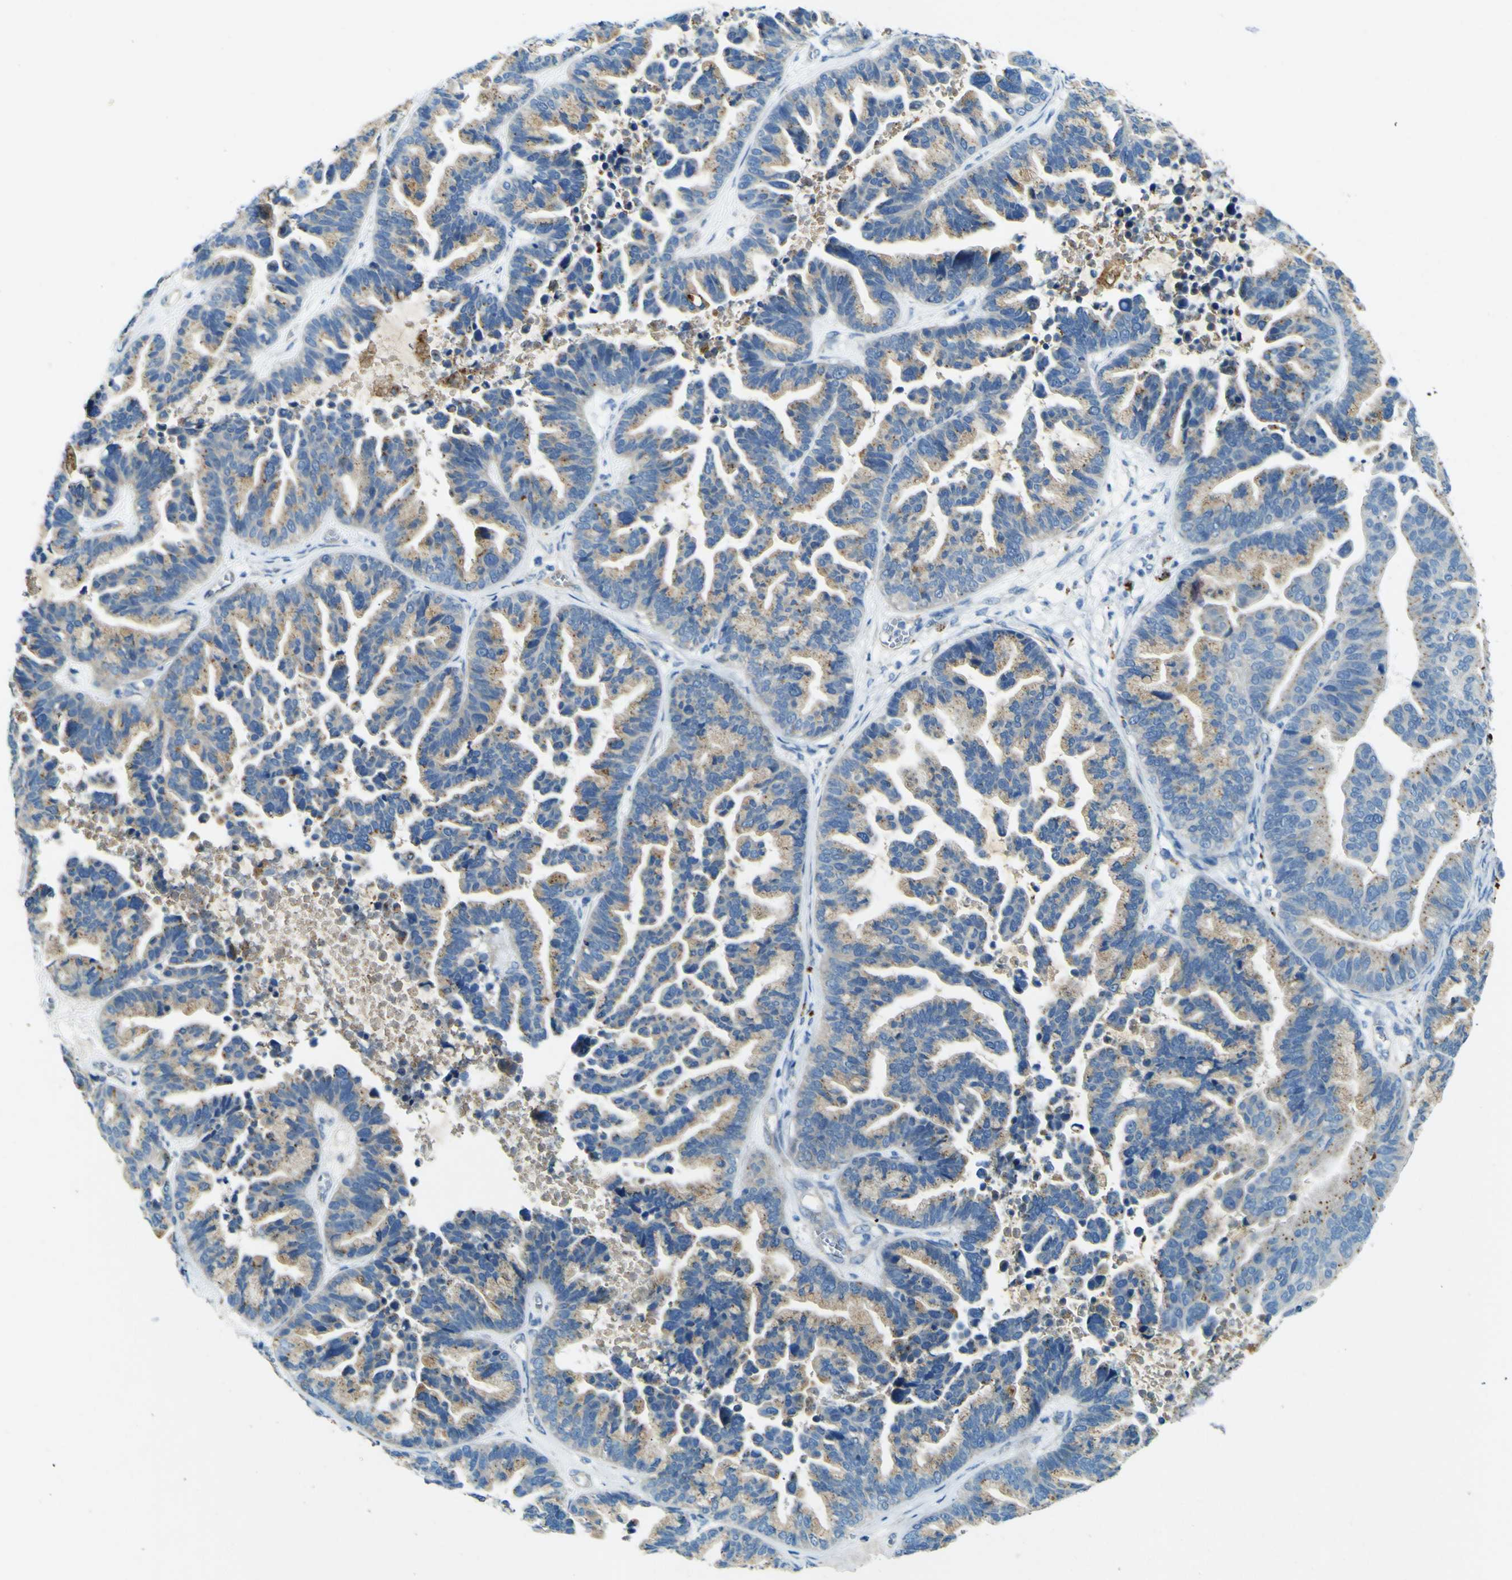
{"staining": {"intensity": "weak", "quantity": "25%-75%", "location": "cytoplasmic/membranous"}, "tissue": "ovarian cancer", "cell_type": "Tumor cells", "image_type": "cancer", "snomed": [{"axis": "morphology", "description": "Cystadenocarcinoma, serous, NOS"}, {"axis": "topography", "description": "Ovary"}], "caption": "An IHC histopathology image of neoplastic tissue is shown. Protein staining in brown highlights weak cytoplasmic/membranous positivity in ovarian serous cystadenocarcinoma within tumor cells.", "gene": "PDE9A", "patient": {"sex": "female", "age": 56}}